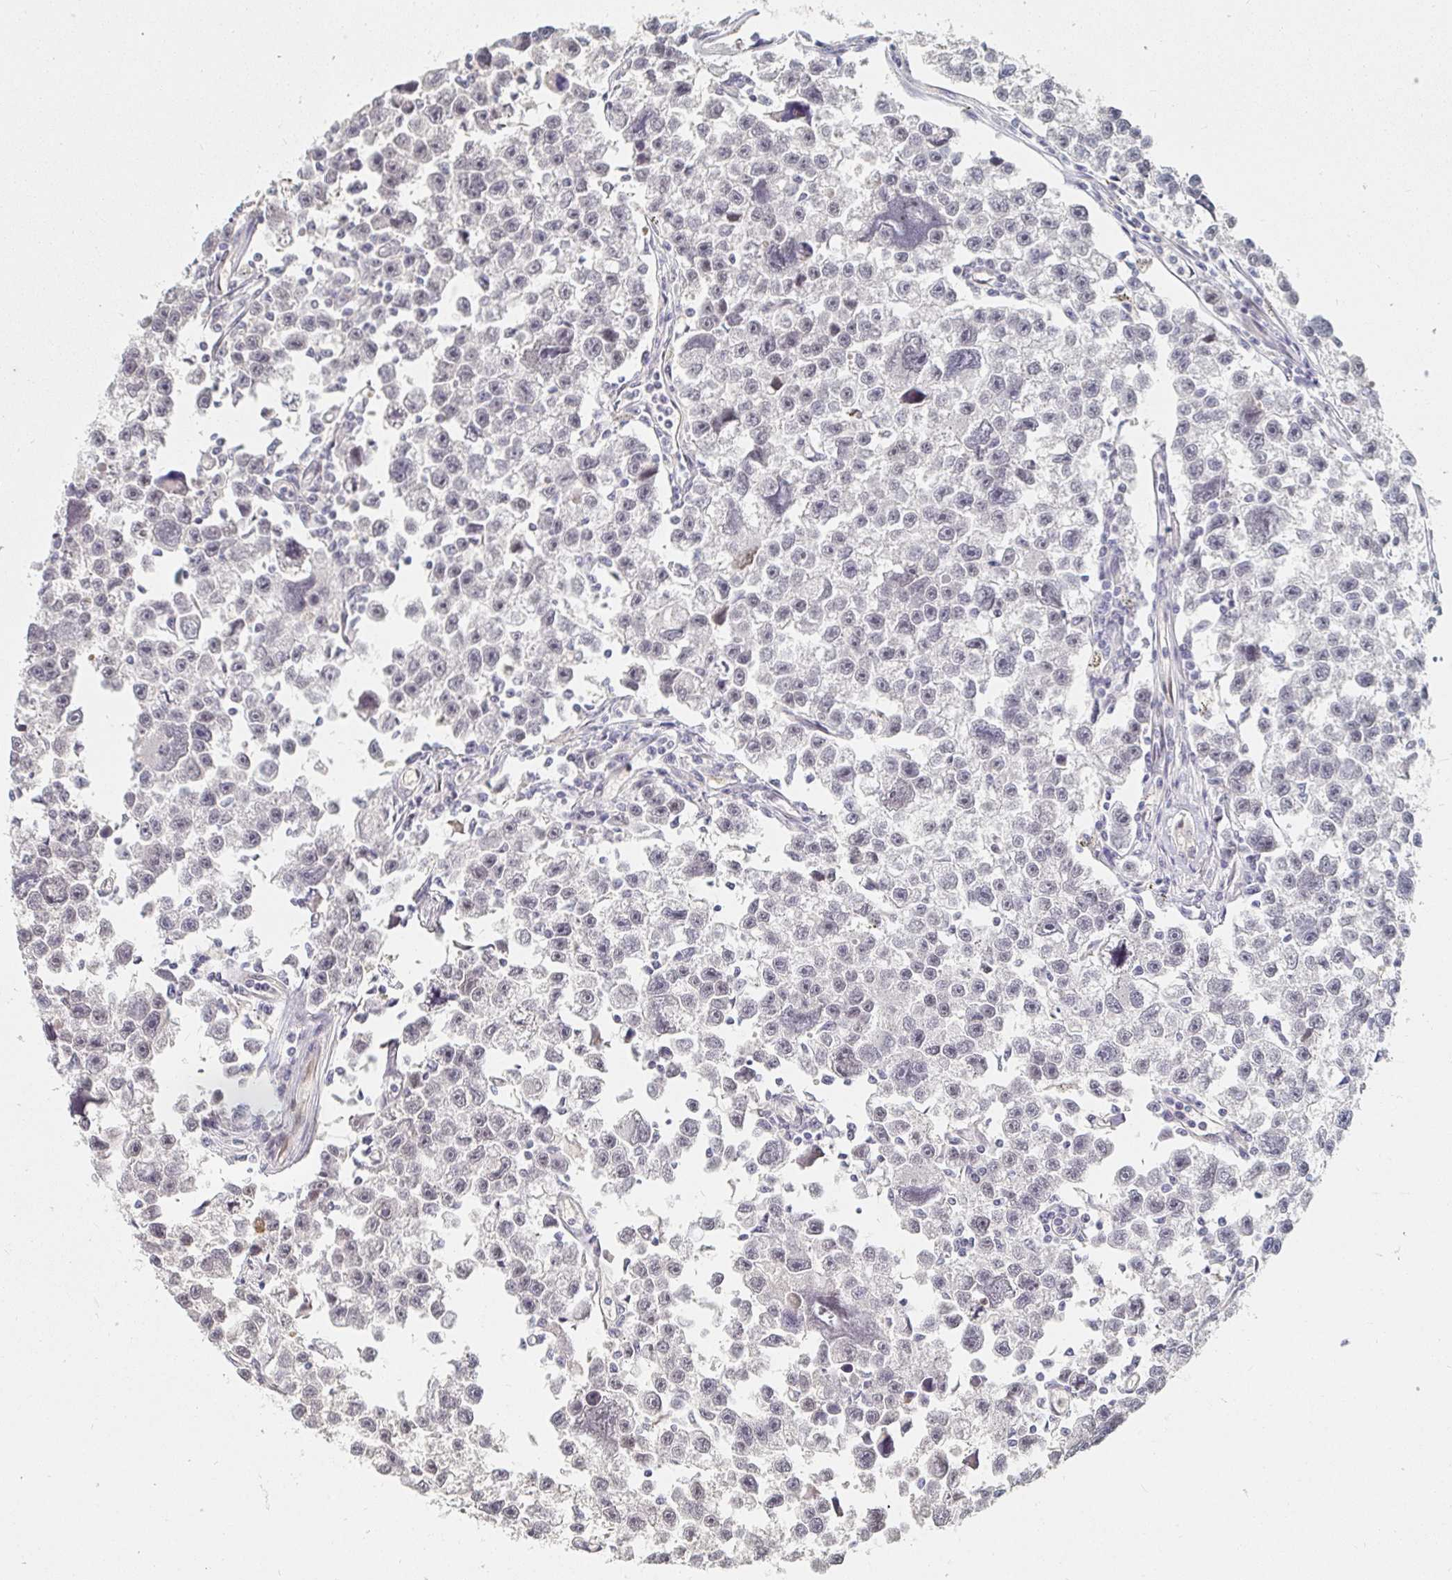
{"staining": {"intensity": "negative", "quantity": "none", "location": "none"}, "tissue": "testis cancer", "cell_type": "Tumor cells", "image_type": "cancer", "snomed": [{"axis": "morphology", "description": "Seminoma, NOS"}, {"axis": "topography", "description": "Testis"}], "caption": "High power microscopy micrograph of an IHC histopathology image of testis cancer, revealing no significant positivity in tumor cells.", "gene": "CHD2", "patient": {"sex": "male", "age": 26}}